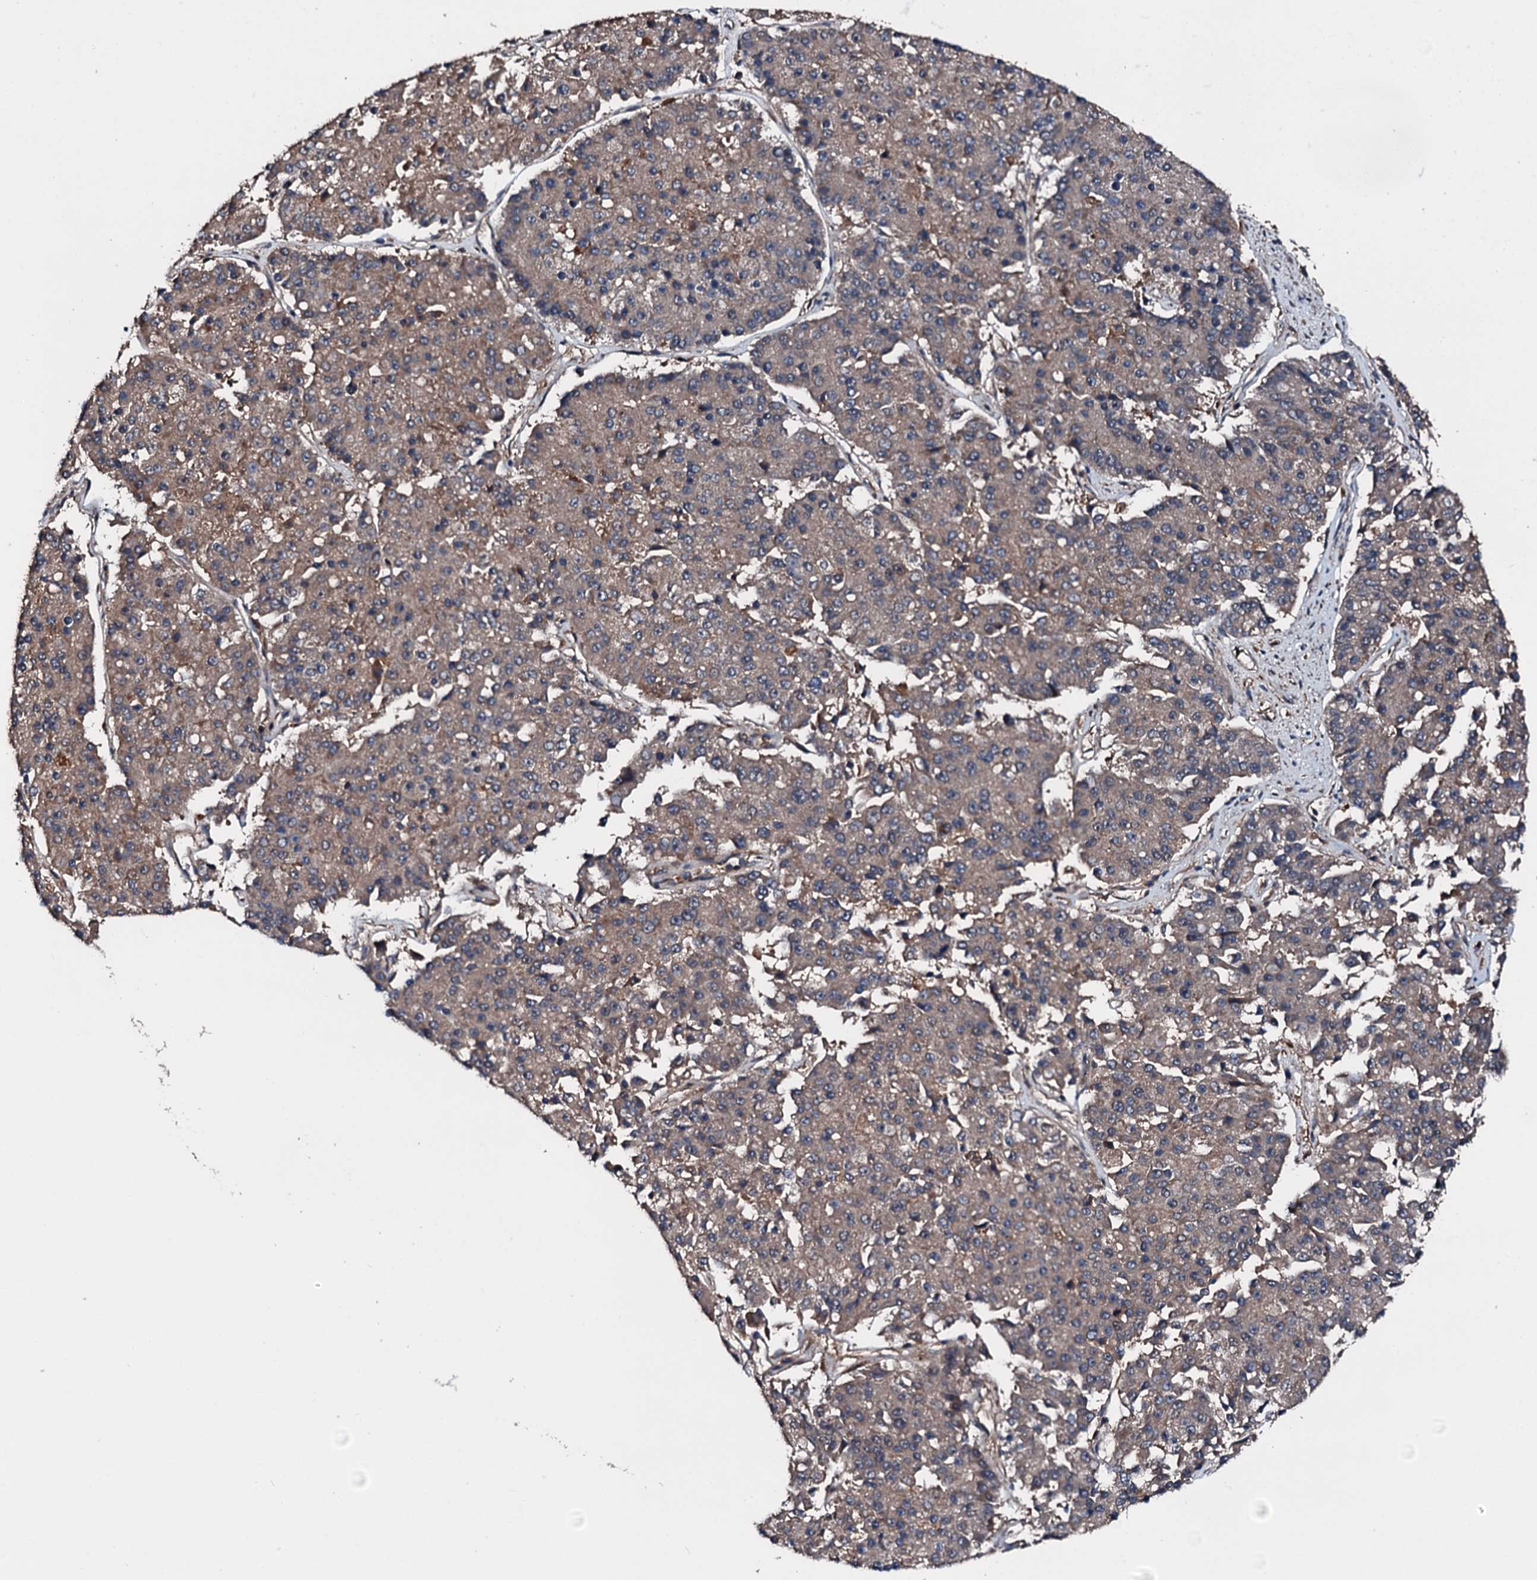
{"staining": {"intensity": "weak", "quantity": "<25%", "location": "cytoplasmic/membranous"}, "tissue": "pancreatic cancer", "cell_type": "Tumor cells", "image_type": "cancer", "snomed": [{"axis": "morphology", "description": "Adenocarcinoma, NOS"}, {"axis": "topography", "description": "Pancreas"}], "caption": "DAB (3,3'-diaminobenzidine) immunohistochemical staining of human pancreatic cancer (adenocarcinoma) demonstrates no significant positivity in tumor cells.", "gene": "FGD4", "patient": {"sex": "male", "age": 50}}